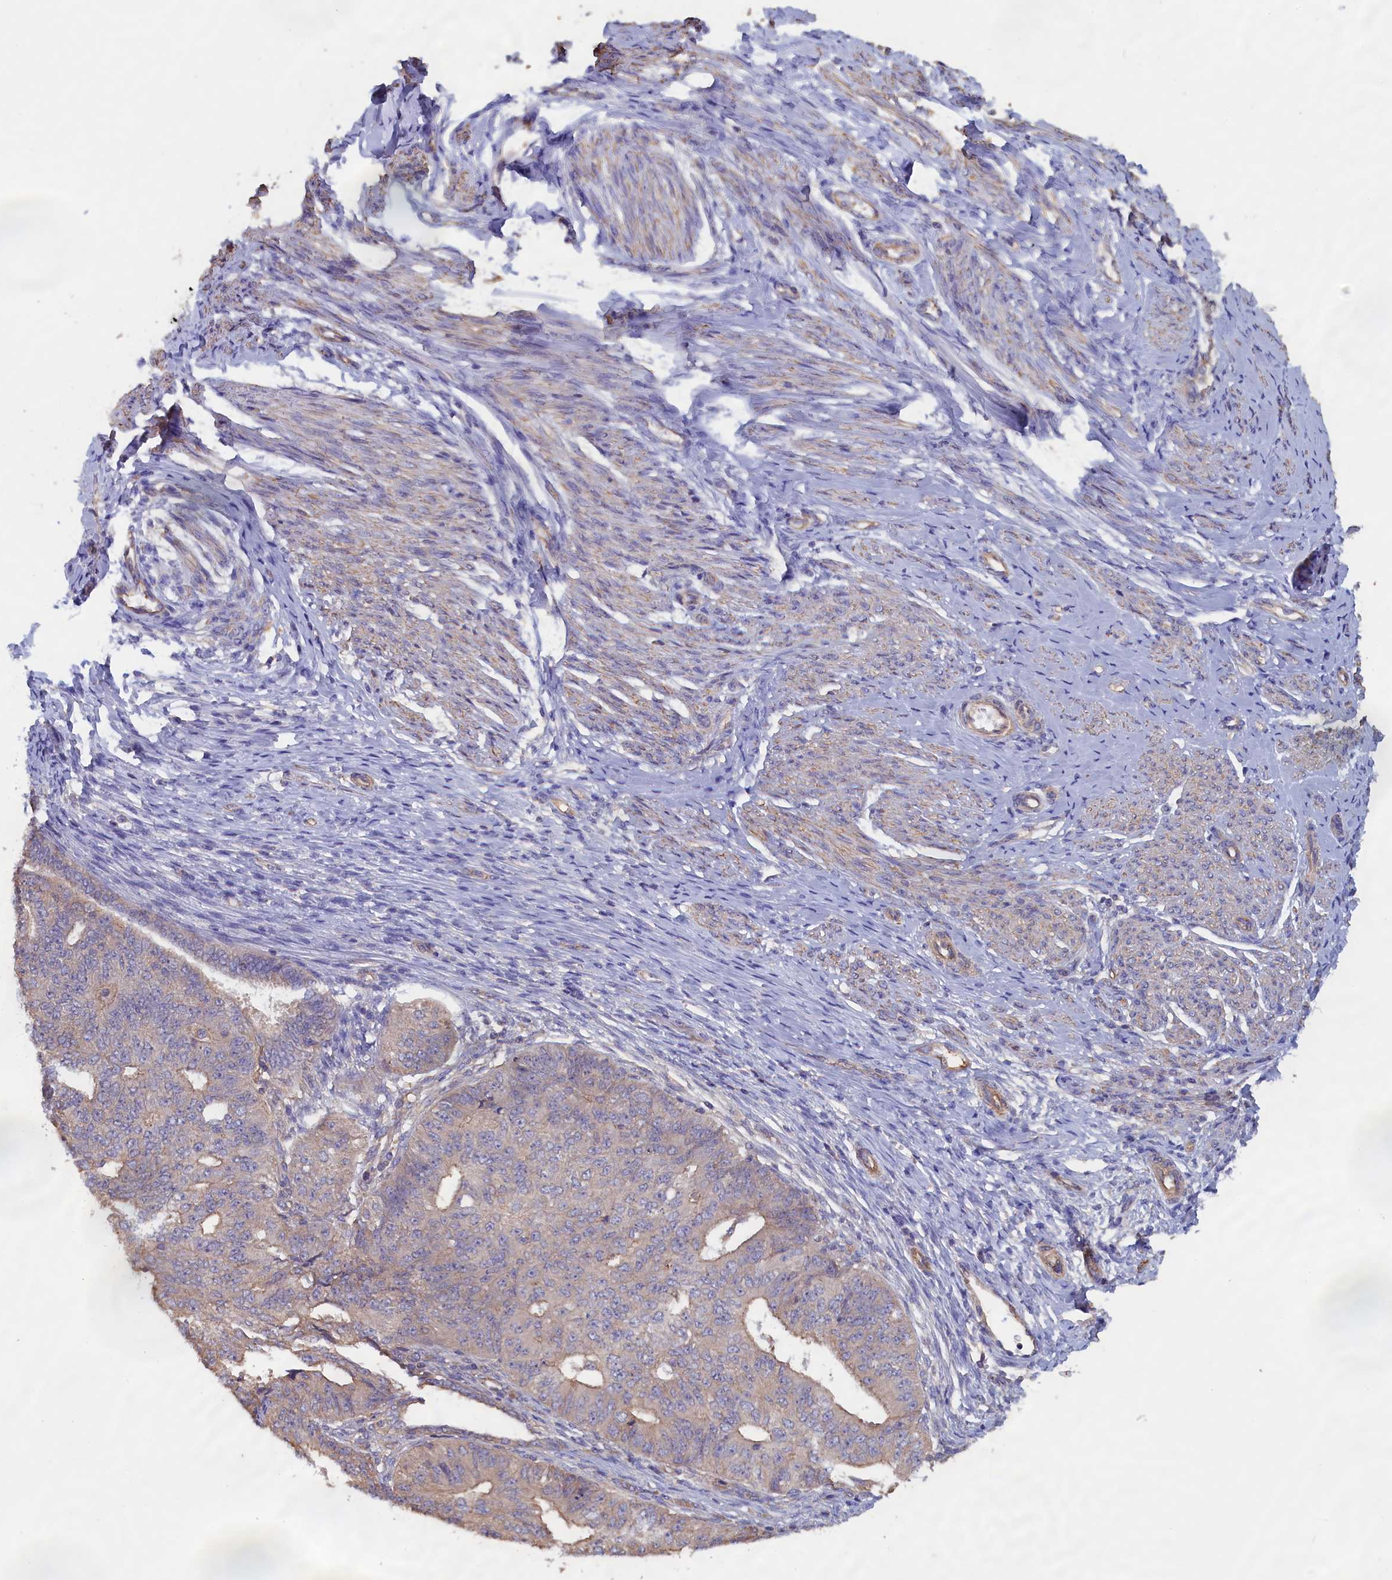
{"staining": {"intensity": "weak", "quantity": "<25%", "location": "cytoplasmic/membranous"}, "tissue": "endometrial cancer", "cell_type": "Tumor cells", "image_type": "cancer", "snomed": [{"axis": "morphology", "description": "Adenocarcinoma, NOS"}, {"axis": "topography", "description": "Endometrium"}], "caption": "Immunohistochemical staining of endometrial cancer displays no significant staining in tumor cells. (DAB (3,3'-diaminobenzidine) immunohistochemistry visualized using brightfield microscopy, high magnification).", "gene": "ANKRD2", "patient": {"sex": "female", "age": 32}}